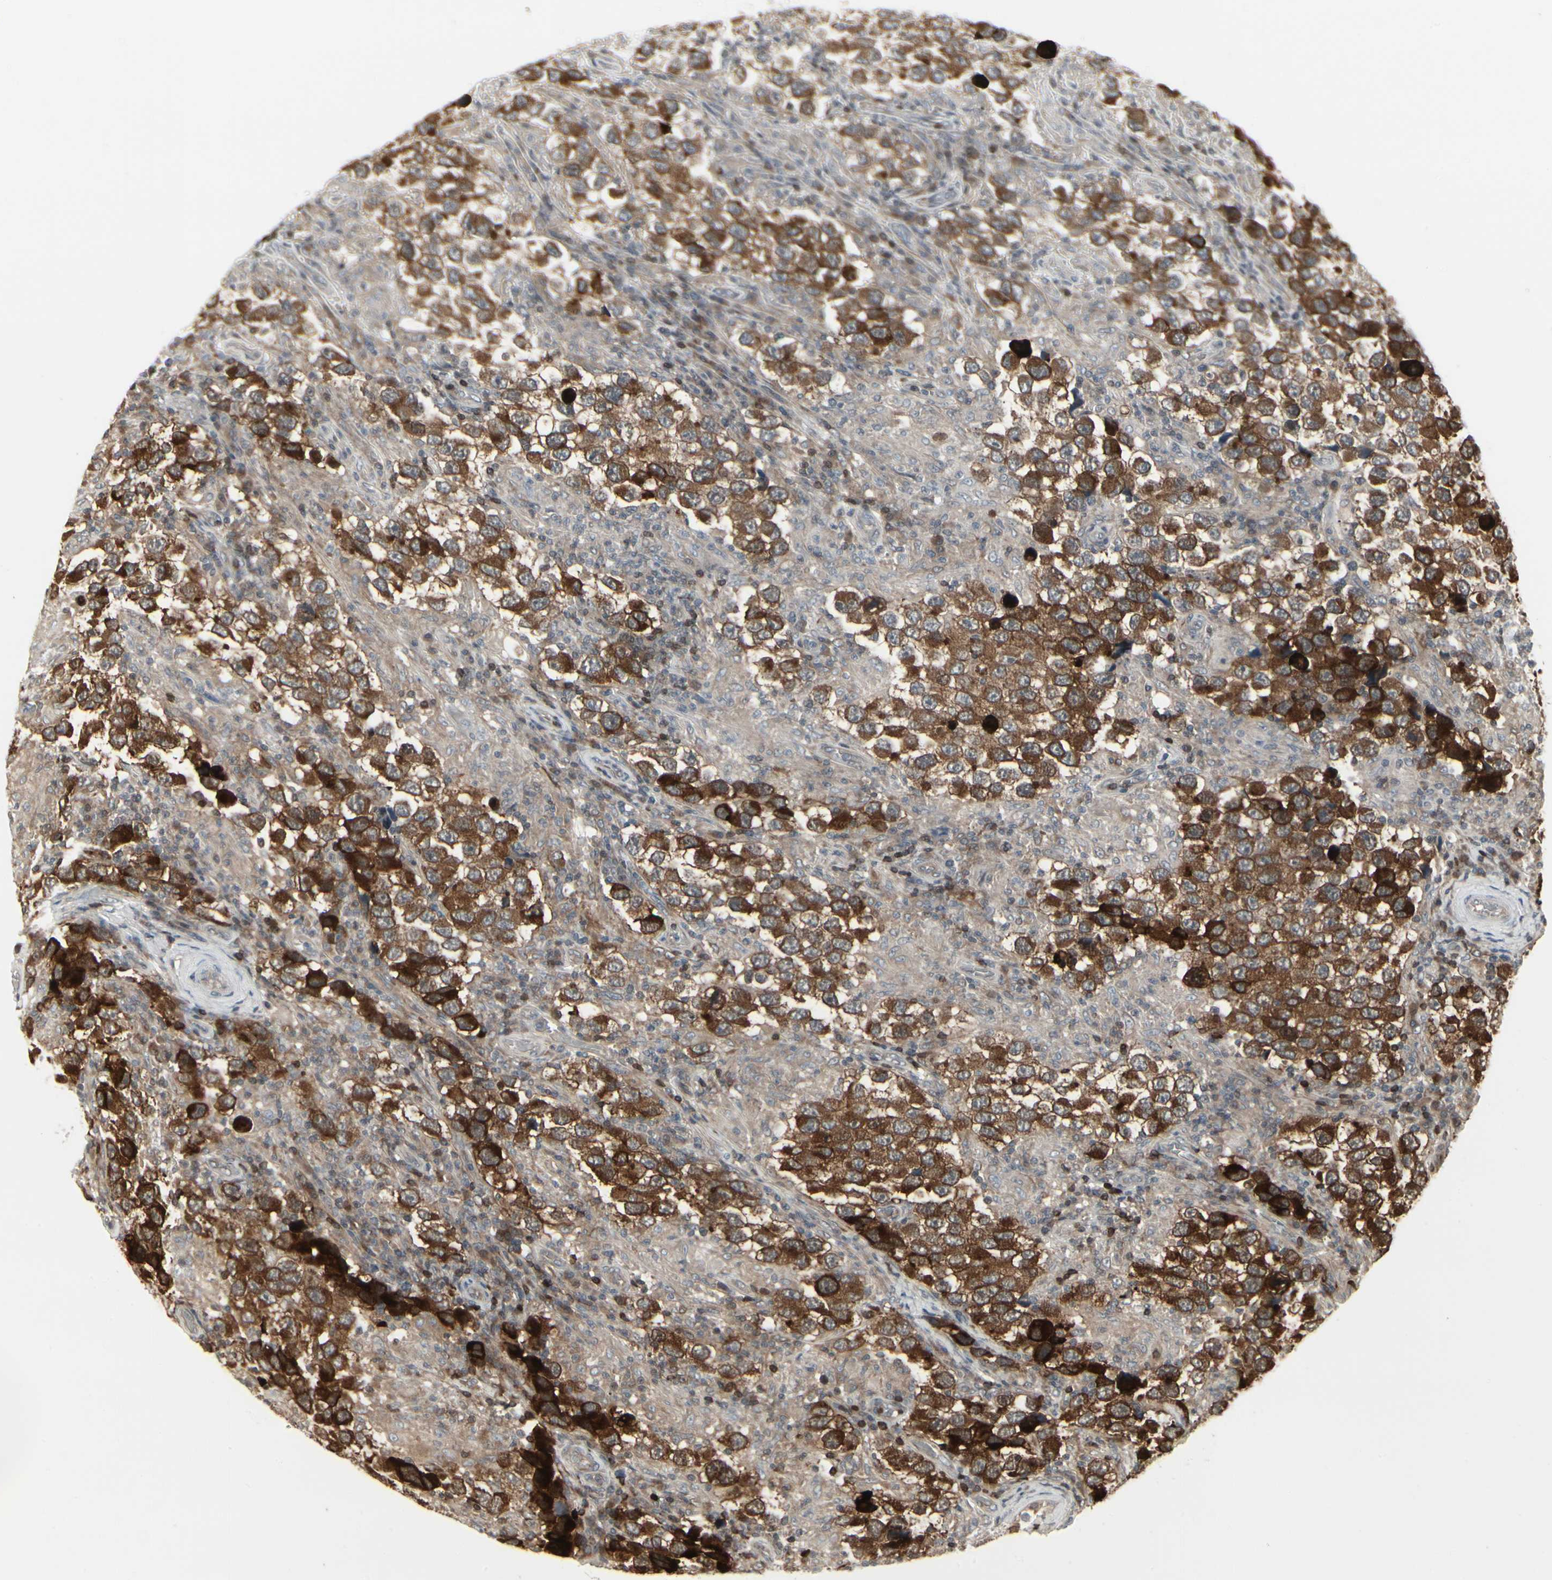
{"staining": {"intensity": "strong", "quantity": ">75%", "location": "cytoplasmic/membranous"}, "tissue": "testis cancer", "cell_type": "Tumor cells", "image_type": "cancer", "snomed": [{"axis": "morphology", "description": "Carcinoma, Embryonal, NOS"}, {"axis": "topography", "description": "Testis"}], "caption": "A photomicrograph showing strong cytoplasmic/membranous expression in approximately >75% of tumor cells in testis embryonal carcinoma, as visualized by brown immunohistochemical staining.", "gene": "IGFBP6", "patient": {"sex": "male", "age": 21}}